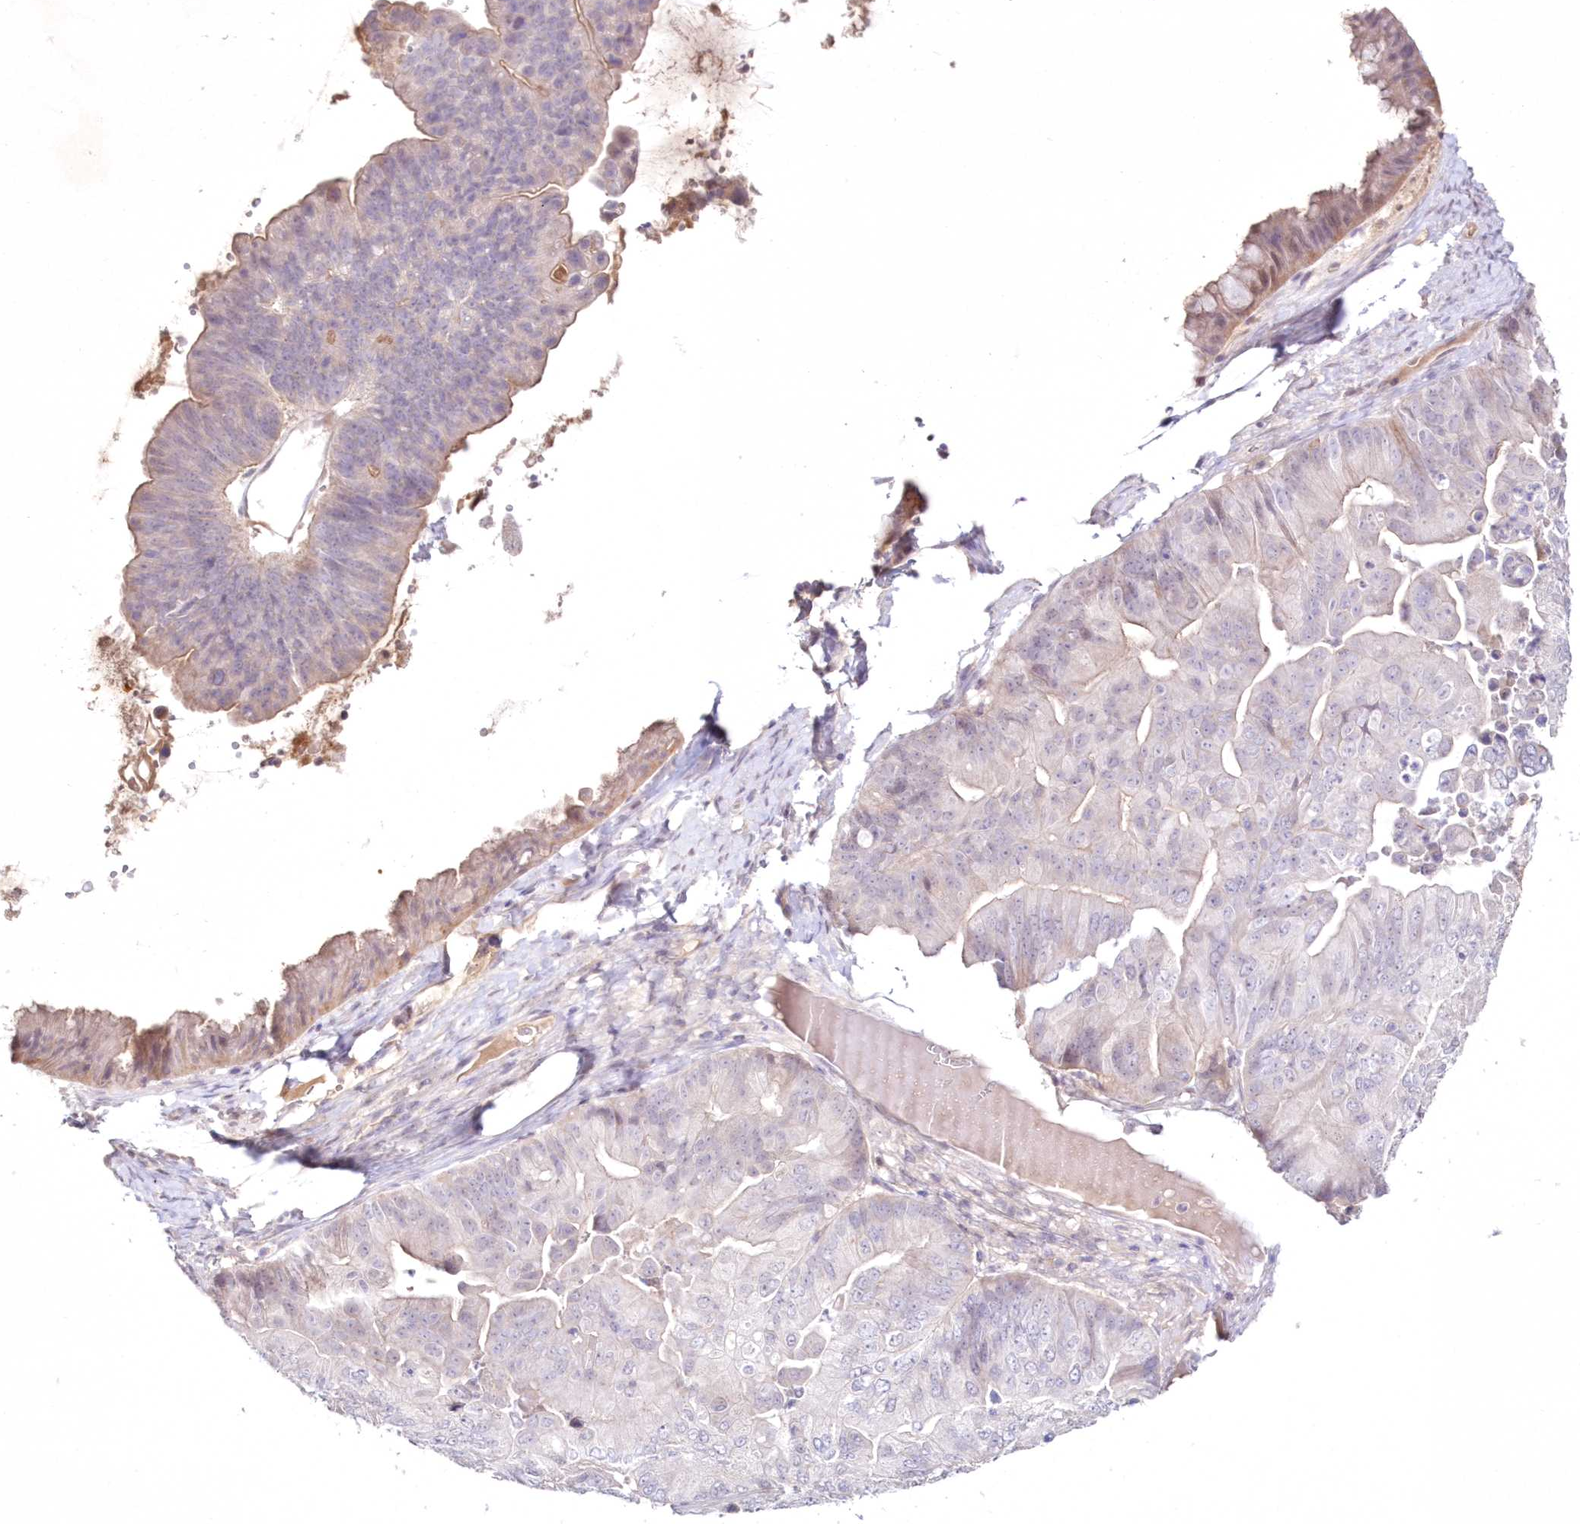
{"staining": {"intensity": "weak", "quantity": "<25%", "location": "cytoplasmic/membranous"}, "tissue": "ovarian cancer", "cell_type": "Tumor cells", "image_type": "cancer", "snomed": [{"axis": "morphology", "description": "Cystadenocarcinoma, mucinous, NOS"}, {"axis": "topography", "description": "Ovary"}], "caption": "This photomicrograph is of mucinous cystadenocarcinoma (ovarian) stained with immunohistochemistry (IHC) to label a protein in brown with the nuclei are counter-stained blue. There is no positivity in tumor cells. (DAB (3,3'-diaminobenzidine) immunohistochemistry with hematoxylin counter stain).", "gene": "NEU4", "patient": {"sex": "female", "age": 61}}